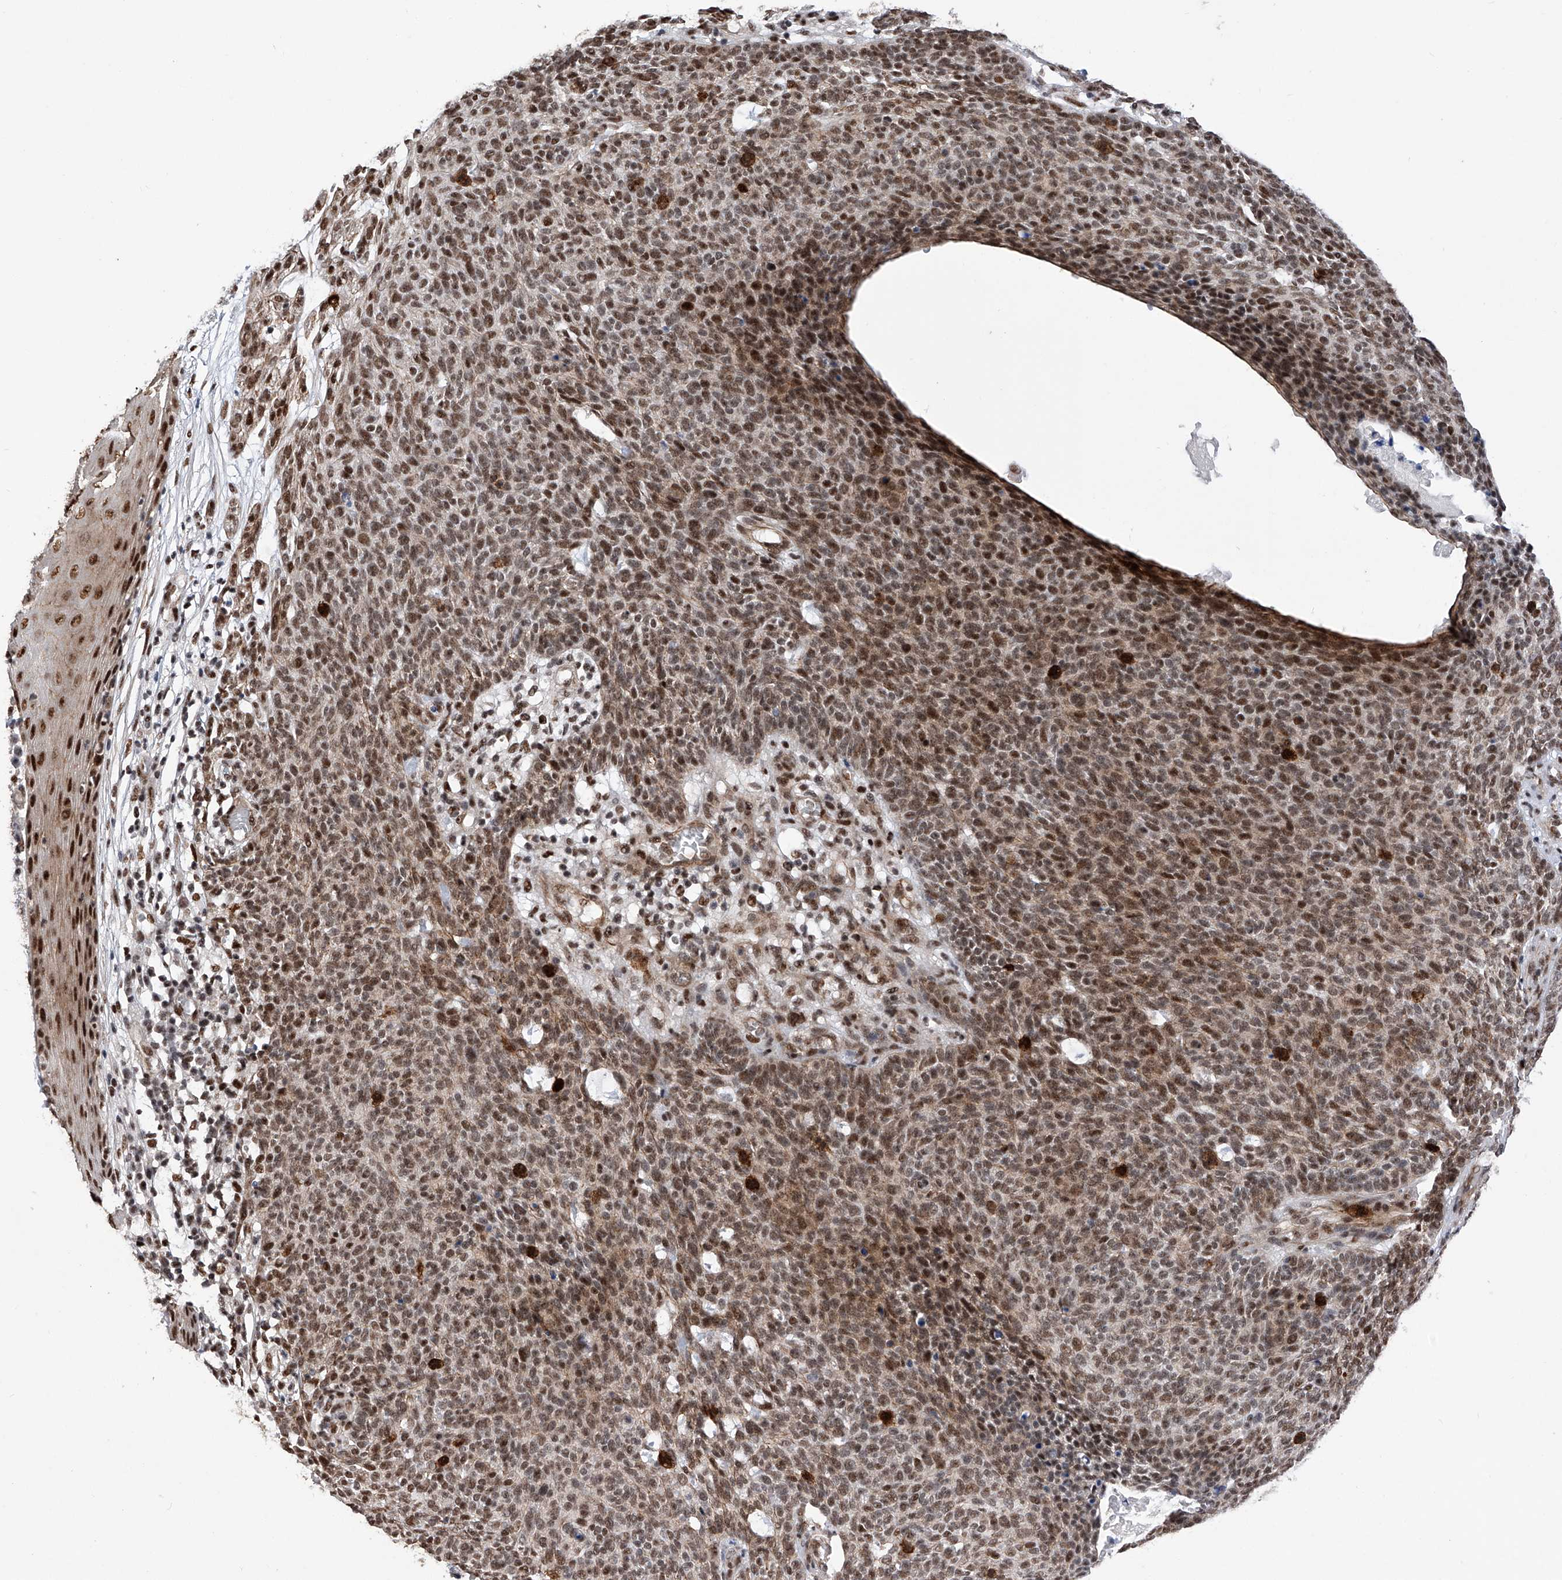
{"staining": {"intensity": "moderate", "quantity": ">75%", "location": "cytoplasmic/membranous,nuclear"}, "tissue": "skin cancer", "cell_type": "Tumor cells", "image_type": "cancer", "snomed": [{"axis": "morphology", "description": "Squamous cell carcinoma, NOS"}, {"axis": "topography", "description": "Skin"}], "caption": "DAB (3,3'-diaminobenzidine) immunohistochemical staining of human skin cancer (squamous cell carcinoma) exhibits moderate cytoplasmic/membranous and nuclear protein staining in approximately >75% of tumor cells. The protein of interest is stained brown, and the nuclei are stained in blue (DAB (3,3'-diaminobenzidine) IHC with brightfield microscopy, high magnification).", "gene": "NFATC4", "patient": {"sex": "female", "age": 90}}